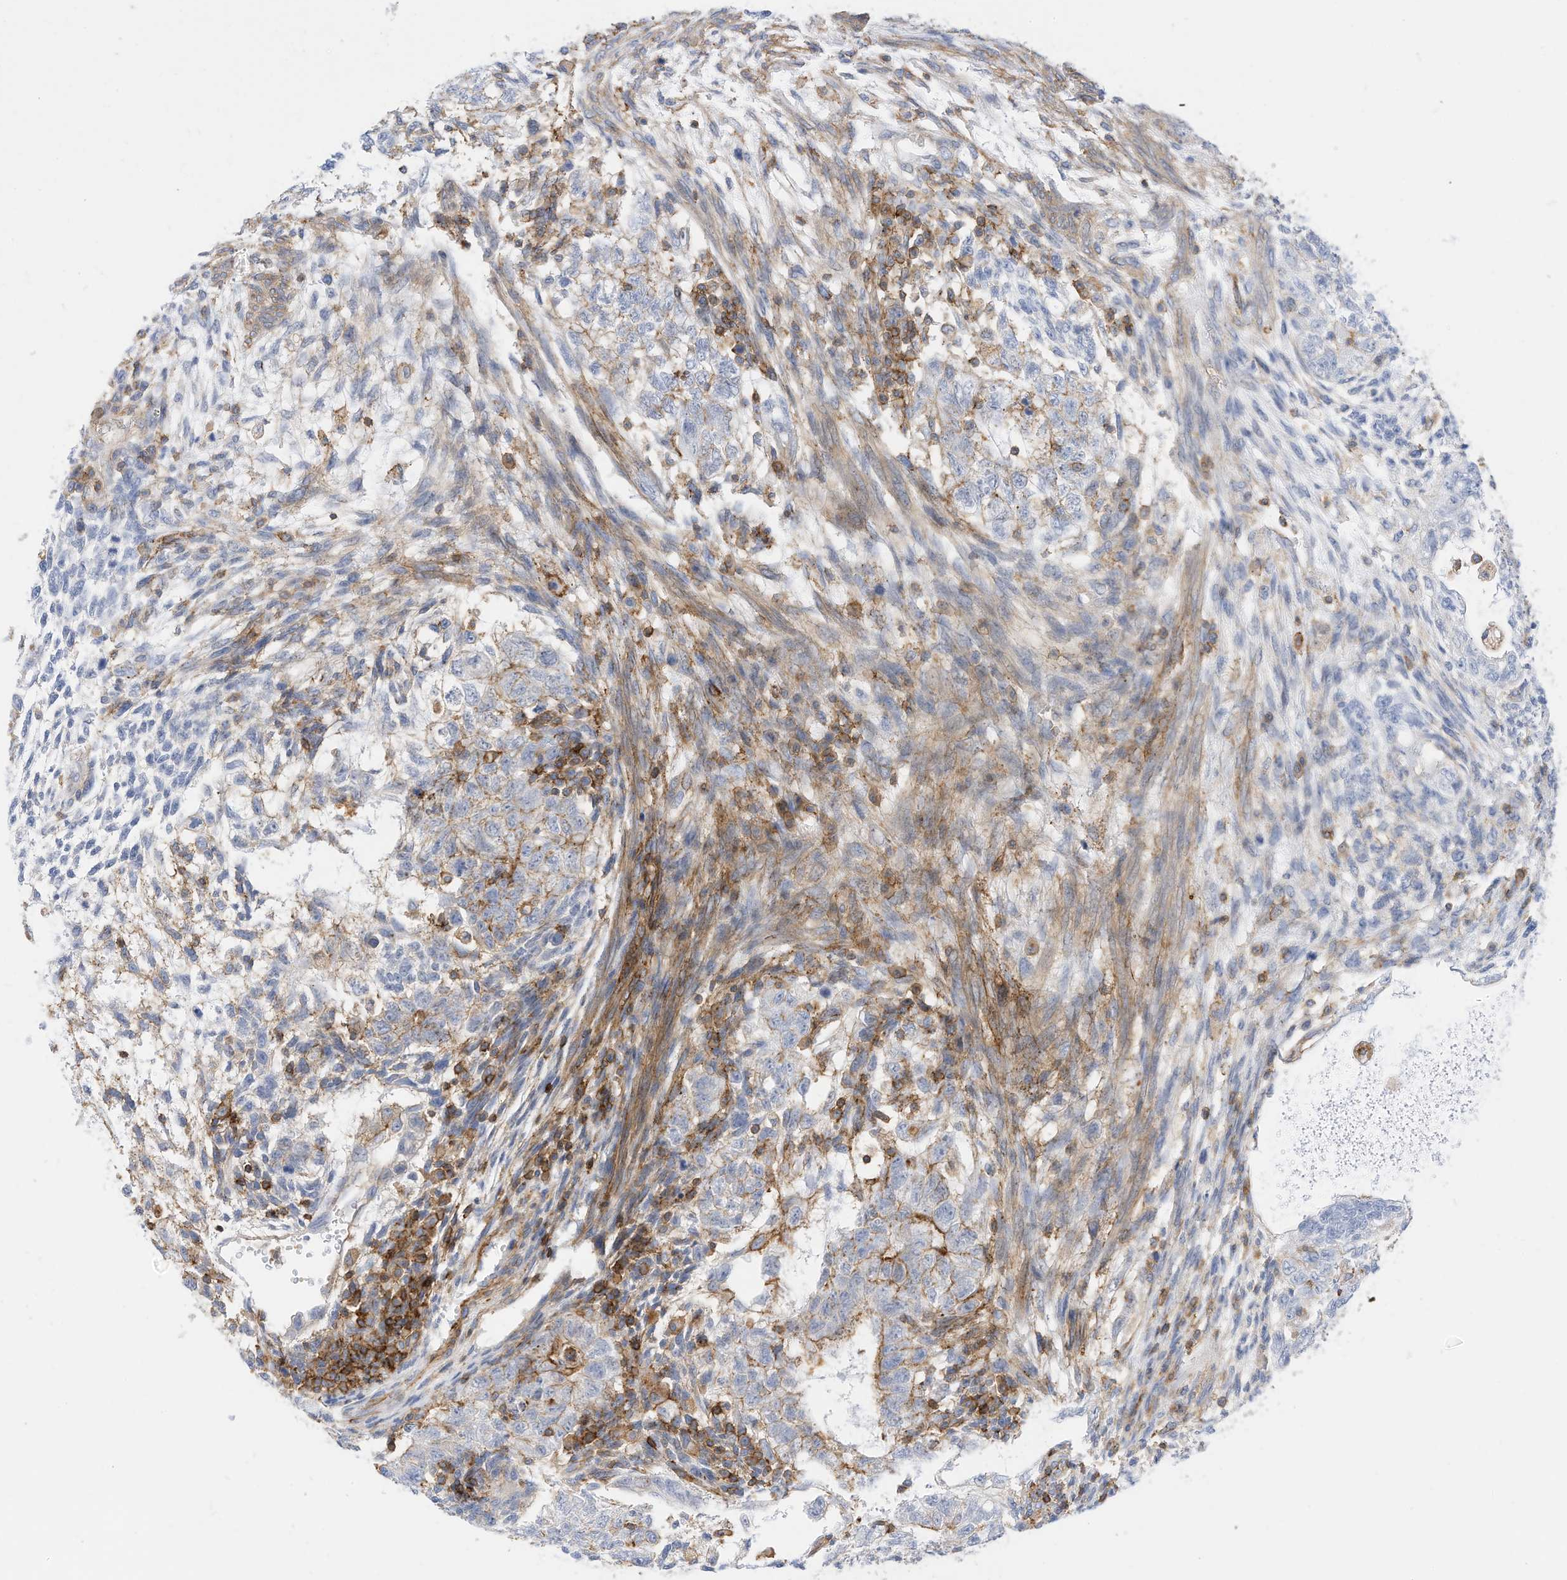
{"staining": {"intensity": "moderate", "quantity": "<25%", "location": "cytoplasmic/membranous"}, "tissue": "testis cancer", "cell_type": "Tumor cells", "image_type": "cancer", "snomed": [{"axis": "morphology", "description": "Carcinoma, Embryonal, NOS"}, {"axis": "topography", "description": "Testis"}], "caption": "Immunohistochemistry (IHC) photomicrograph of neoplastic tissue: human testis embryonal carcinoma stained using immunohistochemistry exhibits low levels of moderate protein expression localized specifically in the cytoplasmic/membranous of tumor cells, appearing as a cytoplasmic/membranous brown color.", "gene": "TXNDC9", "patient": {"sex": "male", "age": 37}}